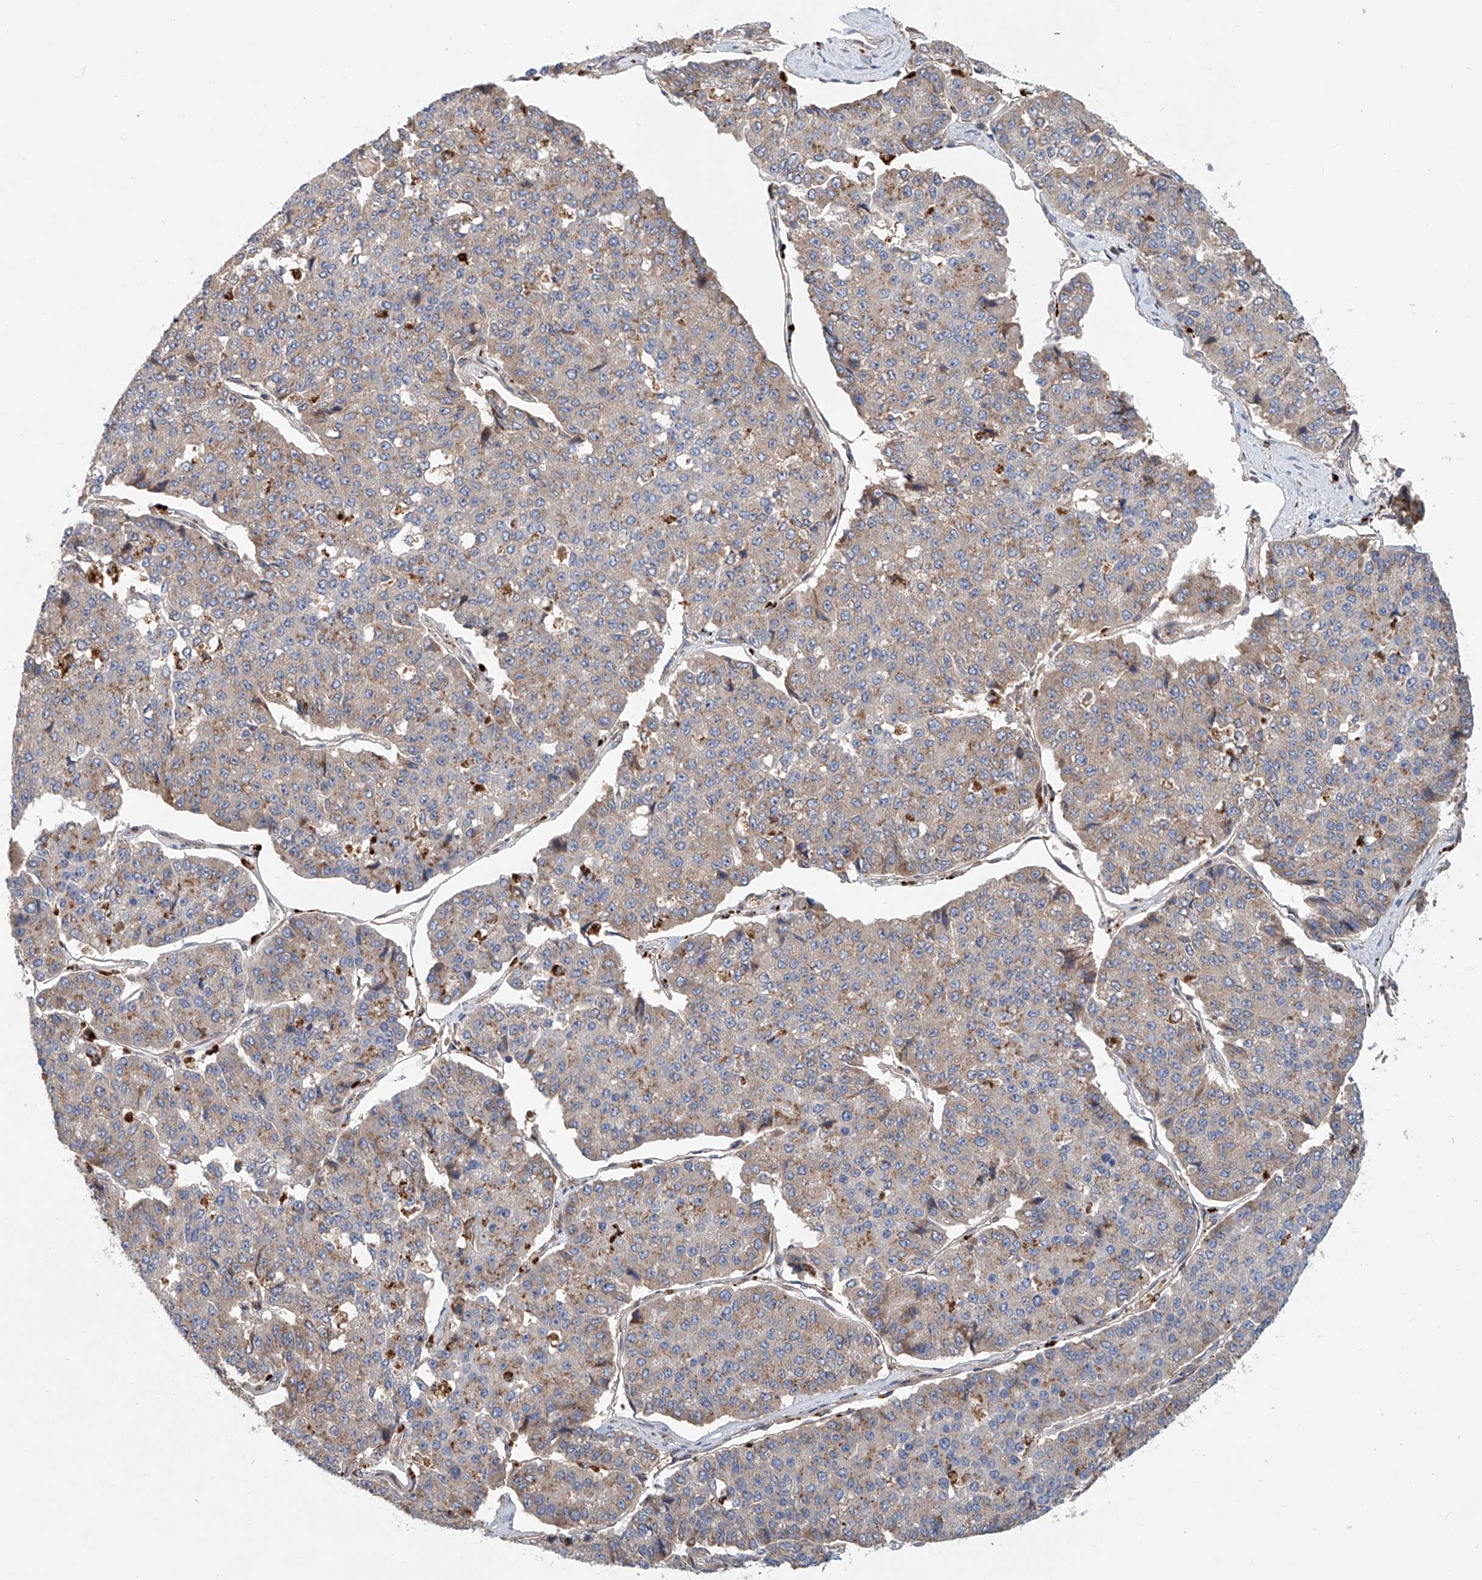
{"staining": {"intensity": "weak", "quantity": "<25%", "location": "cytoplasmic/membranous"}, "tissue": "pancreatic cancer", "cell_type": "Tumor cells", "image_type": "cancer", "snomed": [{"axis": "morphology", "description": "Adenocarcinoma, NOS"}, {"axis": "topography", "description": "Pancreas"}], "caption": "Immunohistochemistry (IHC) micrograph of human pancreatic adenocarcinoma stained for a protein (brown), which demonstrates no positivity in tumor cells.", "gene": "HGSNAT", "patient": {"sex": "male", "age": 50}}